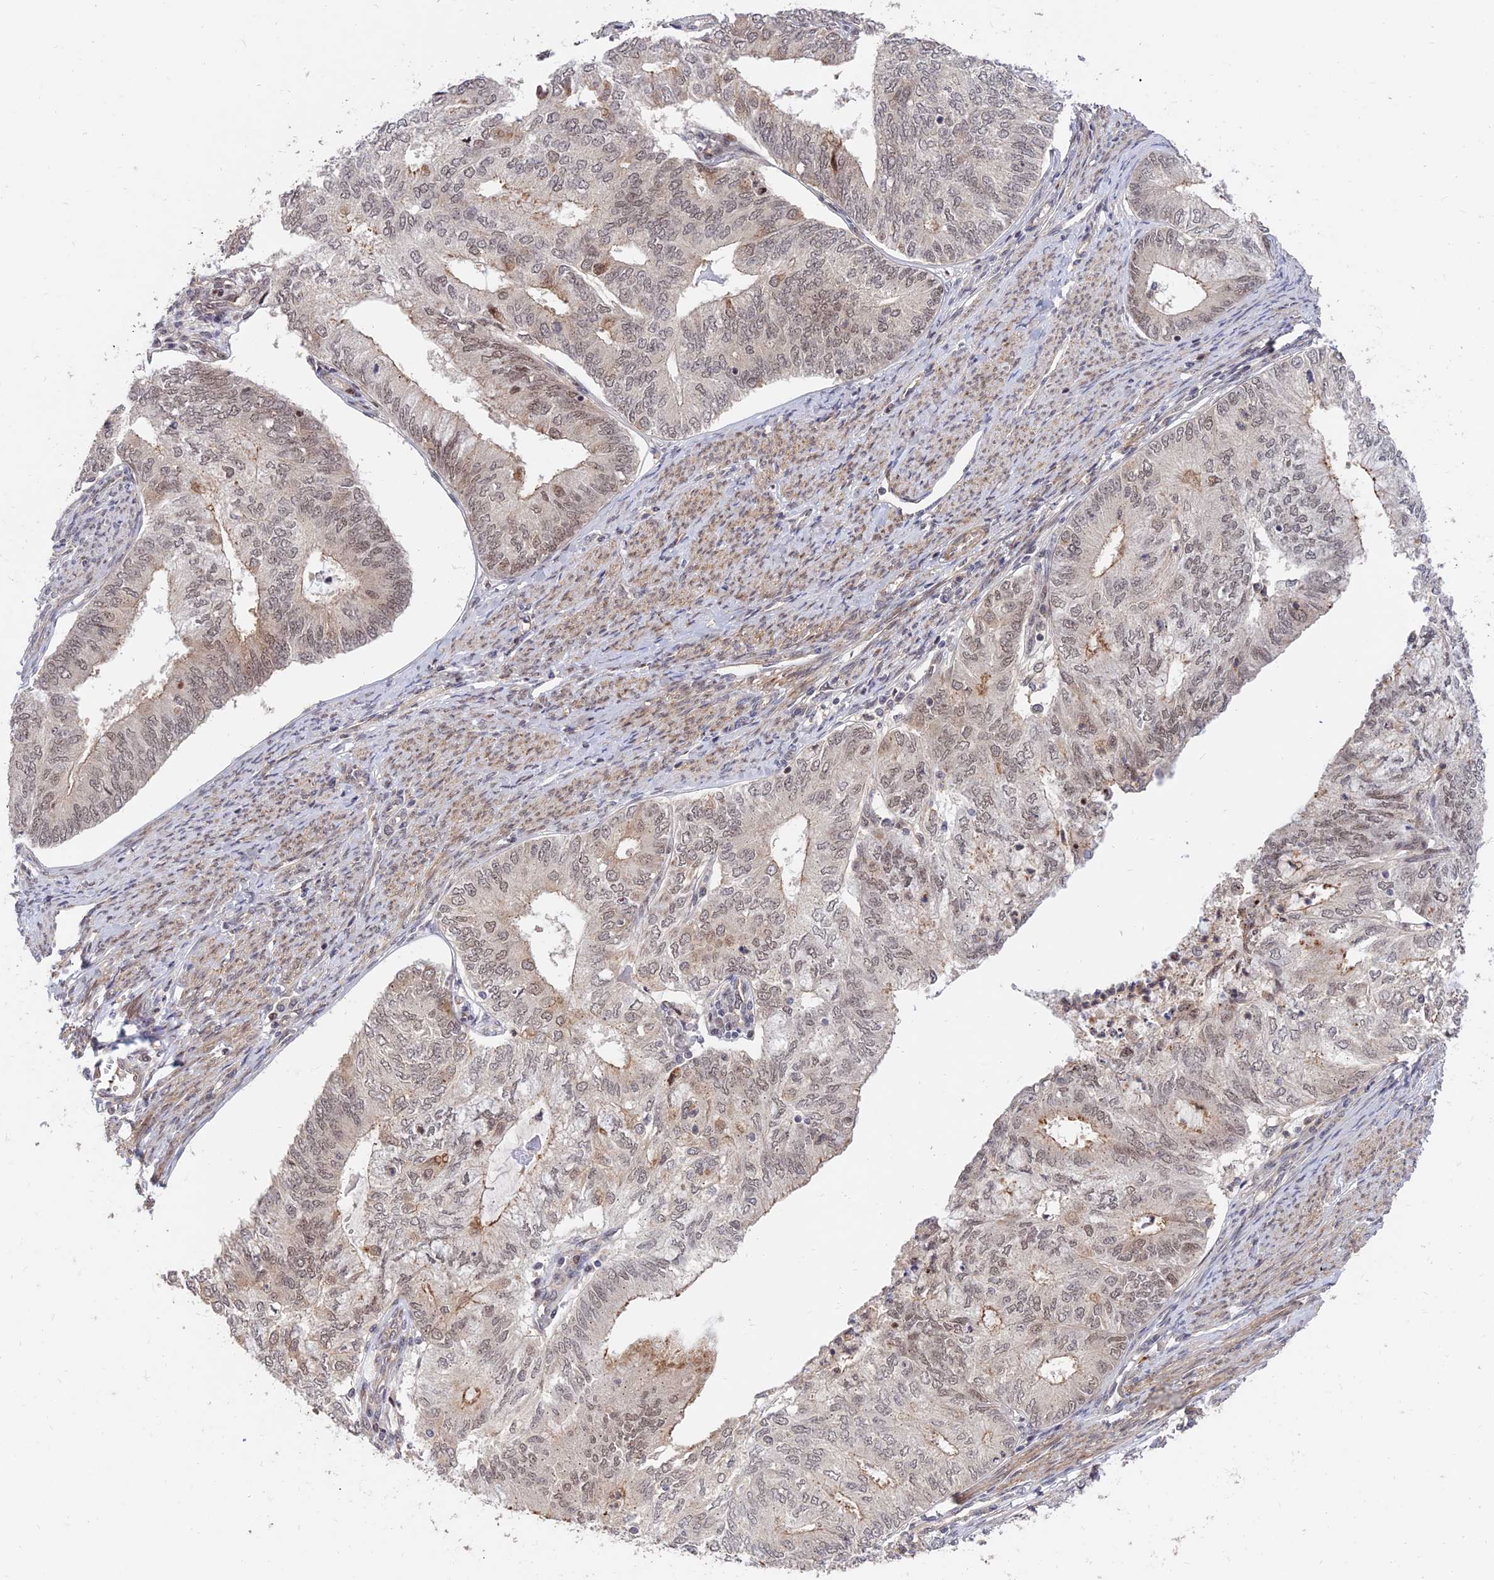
{"staining": {"intensity": "weak", "quantity": ">75%", "location": "nuclear"}, "tissue": "endometrial cancer", "cell_type": "Tumor cells", "image_type": "cancer", "snomed": [{"axis": "morphology", "description": "Adenocarcinoma, NOS"}, {"axis": "topography", "description": "Endometrium"}], "caption": "An image showing weak nuclear staining in about >75% of tumor cells in endometrial cancer, as visualized by brown immunohistochemical staining.", "gene": "ZNF85", "patient": {"sex": "female", "age": 68}}